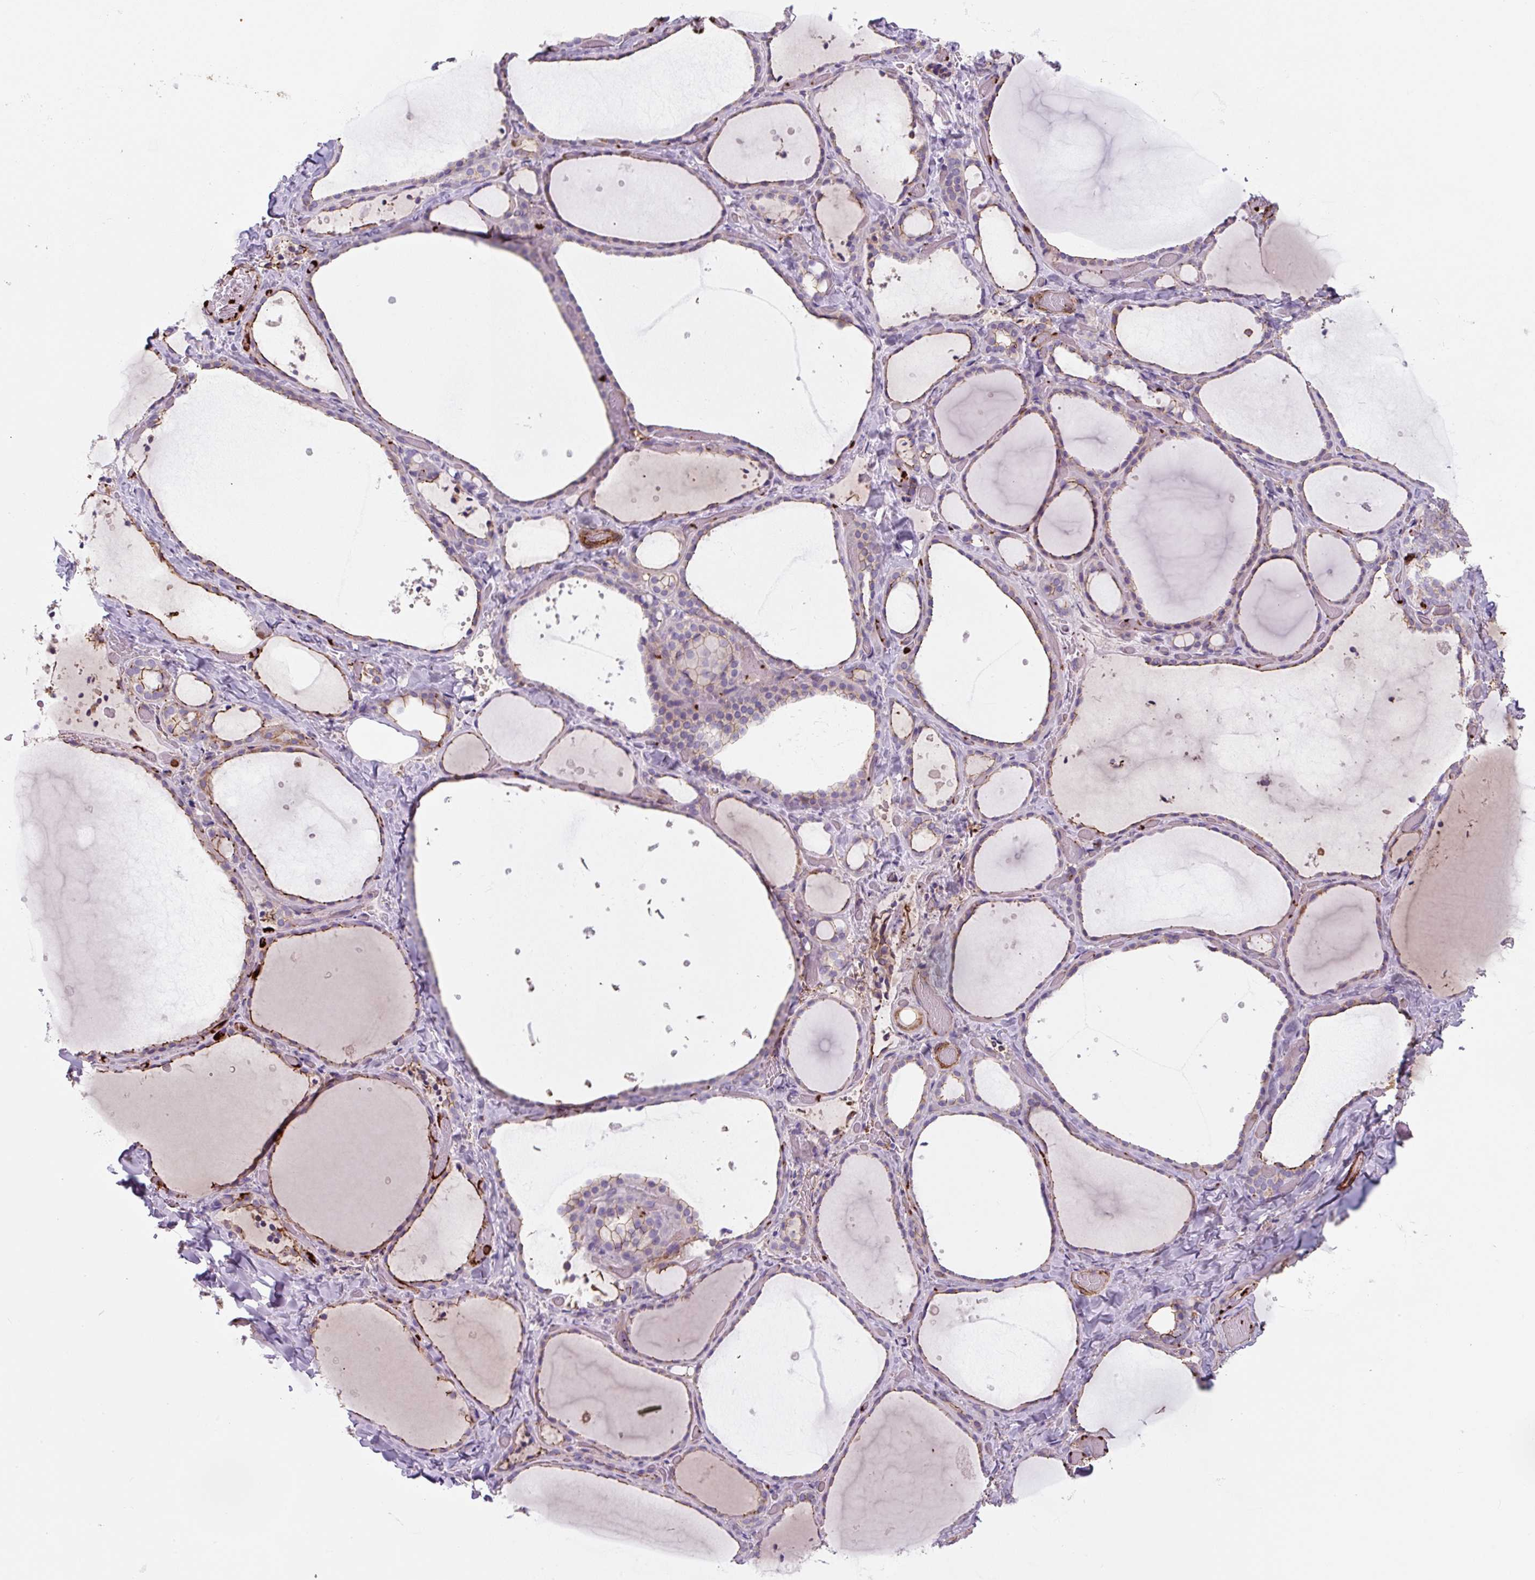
{"staining": {"intensity": "weak", "quantity": "<25%", "location": "cytoplasmic/membranous"}, "tissue": "thyroid gland", "cell_type": "Glandular cells", "image_type": "normal", "snomed": [{"axis": "morphology", "description": "Normal tissue, NOS"}, {"axis": "topography", "description": "Thyroid gland"}], "caption": "The image reveals no significant staining in glandular cells of thyroid gland. (Stains: DAB IHC with hematoxylin counter stain, Microscopy: brightfield microscopy at high magnification).", "gene": "DHFR2", "patient": {"sex": "female", "age": 36}}